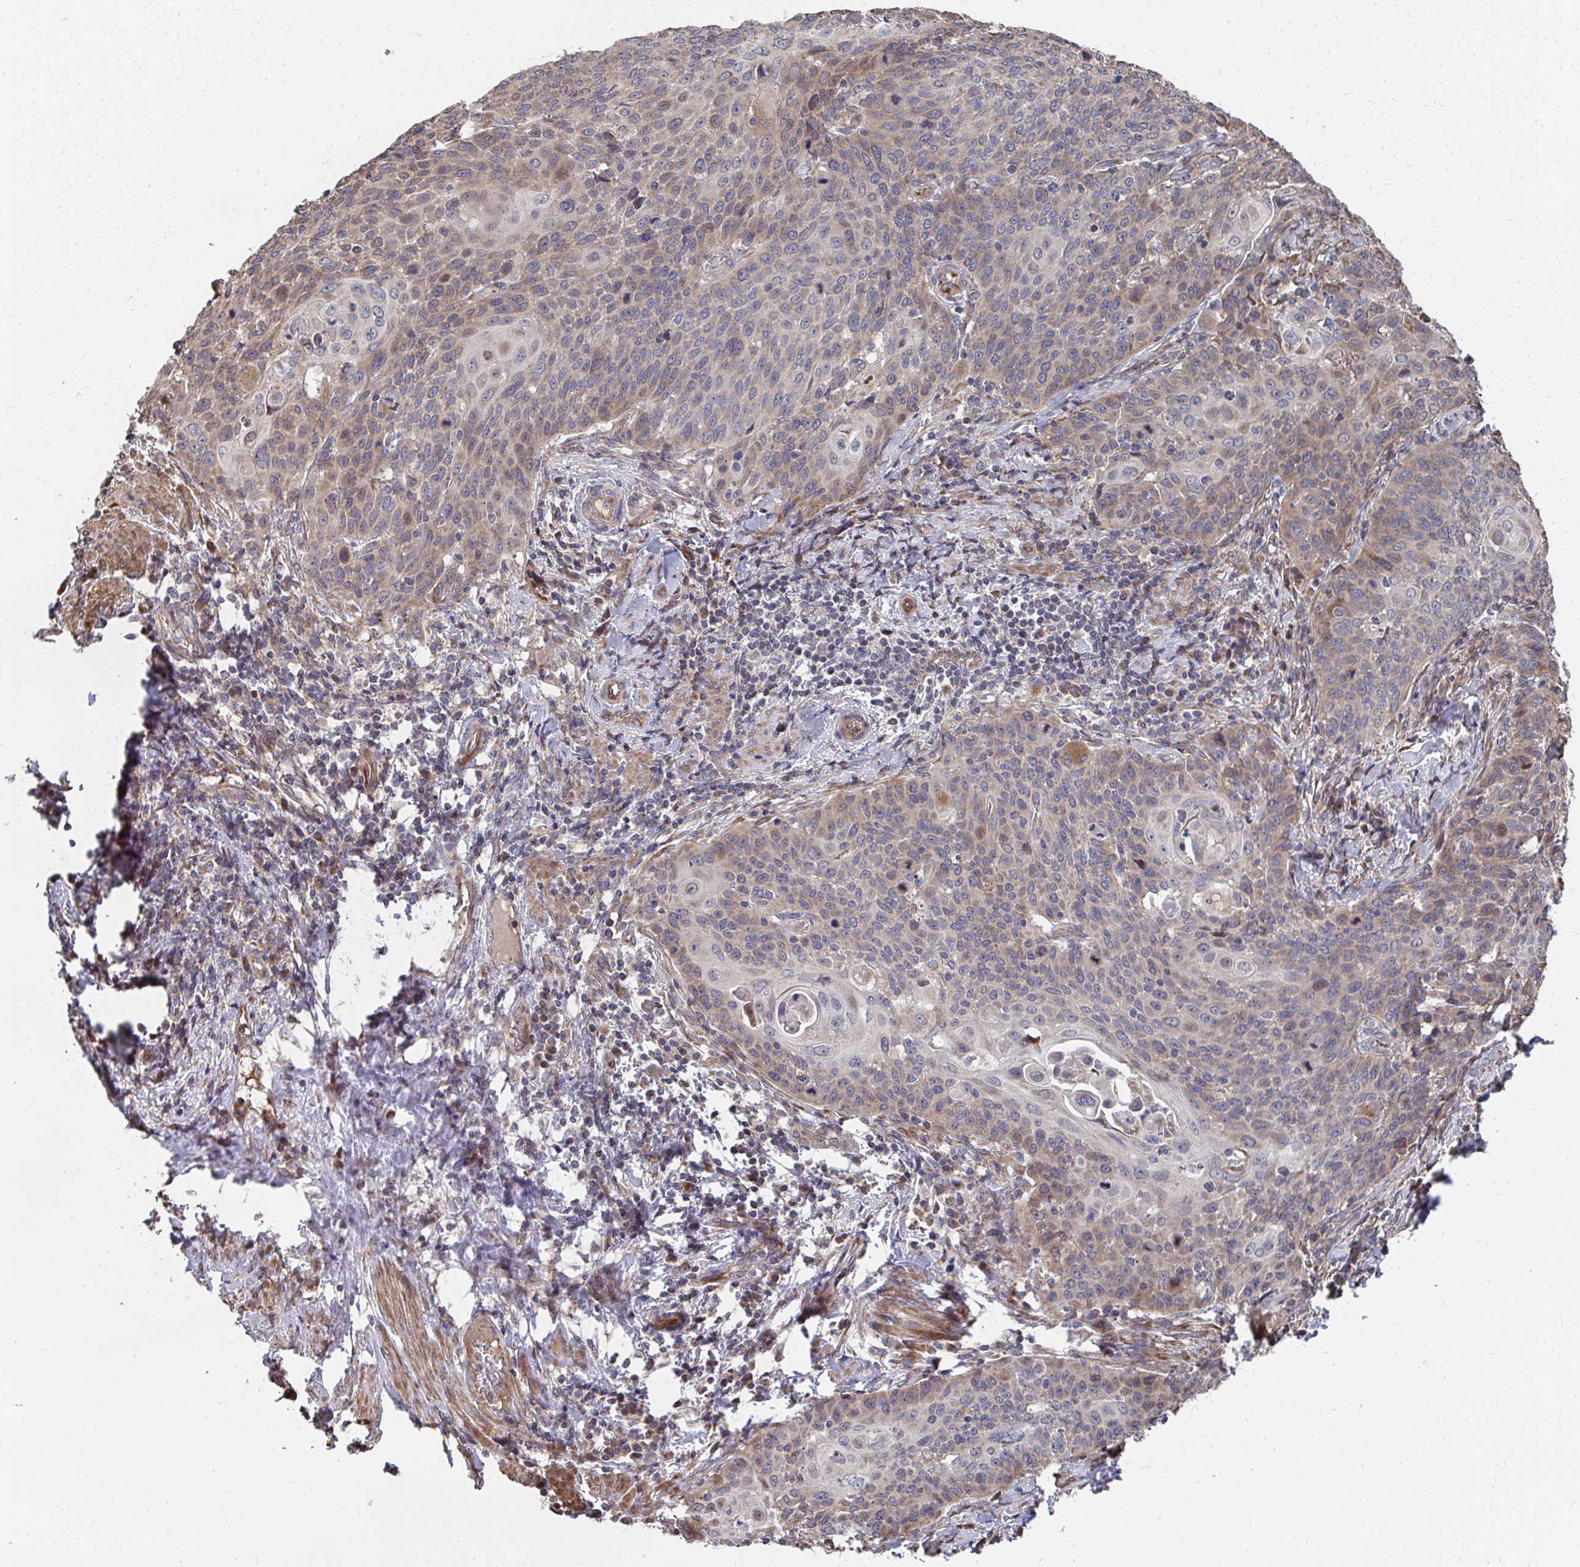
{"staining": {"intensity": "weak", "quantity": "25%-75%", "location": "cytoplasmic/membranous"}, "tissue": "cervical cancer", "cell_type": "Tumor cells", "image_type": "cancer", "snomed": [{"axis": "morphology", "description": "Squamous cell carcinoma, NOS"}, {"axis": "topography", "description": "Cervix"}], "caption": "Human cervical cancer stained with a protein marker shows weak staining in tumor cells.", "gene": "FAM89A", "patient": {"sex": "female", "age": 65}}